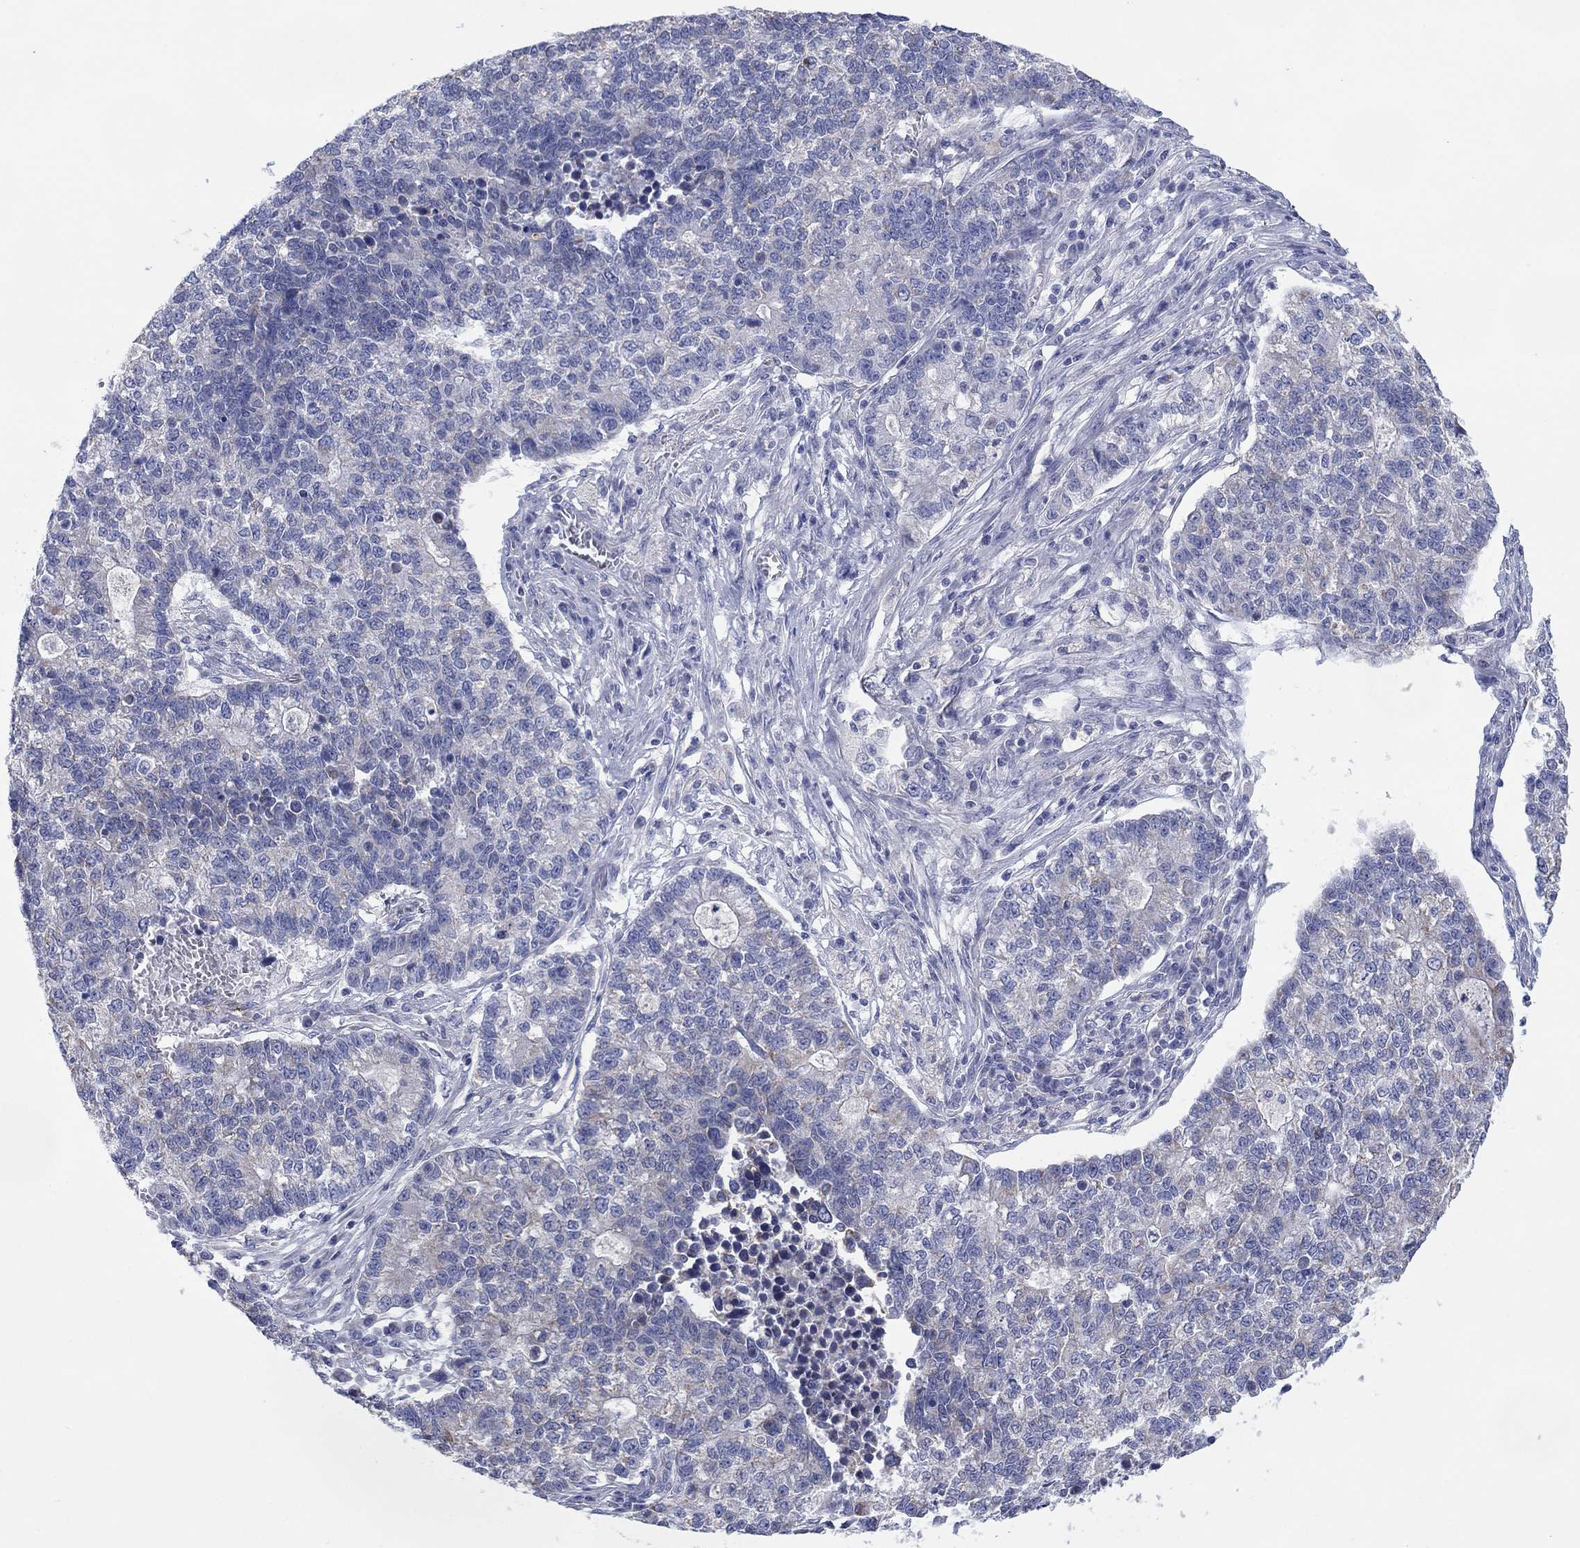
{"staining": {"intensity": "negative", "quantity": "none", "location": "none"}, "tissue": "lung cancer", "cell_type": "Tumor cells", "image_type": "cancer", "snomed": [{"axis": "morphology", "description": "Adenocarcinoma, NOS"}, {"axis": "topography", "description": "Lung"}], "caption": "An image of adenocarcinoma (lung) stained for a protein displays no brown staining in tumor cells.", "gene": "MGST3", "patient": {"sex": "male", "age": 57}}